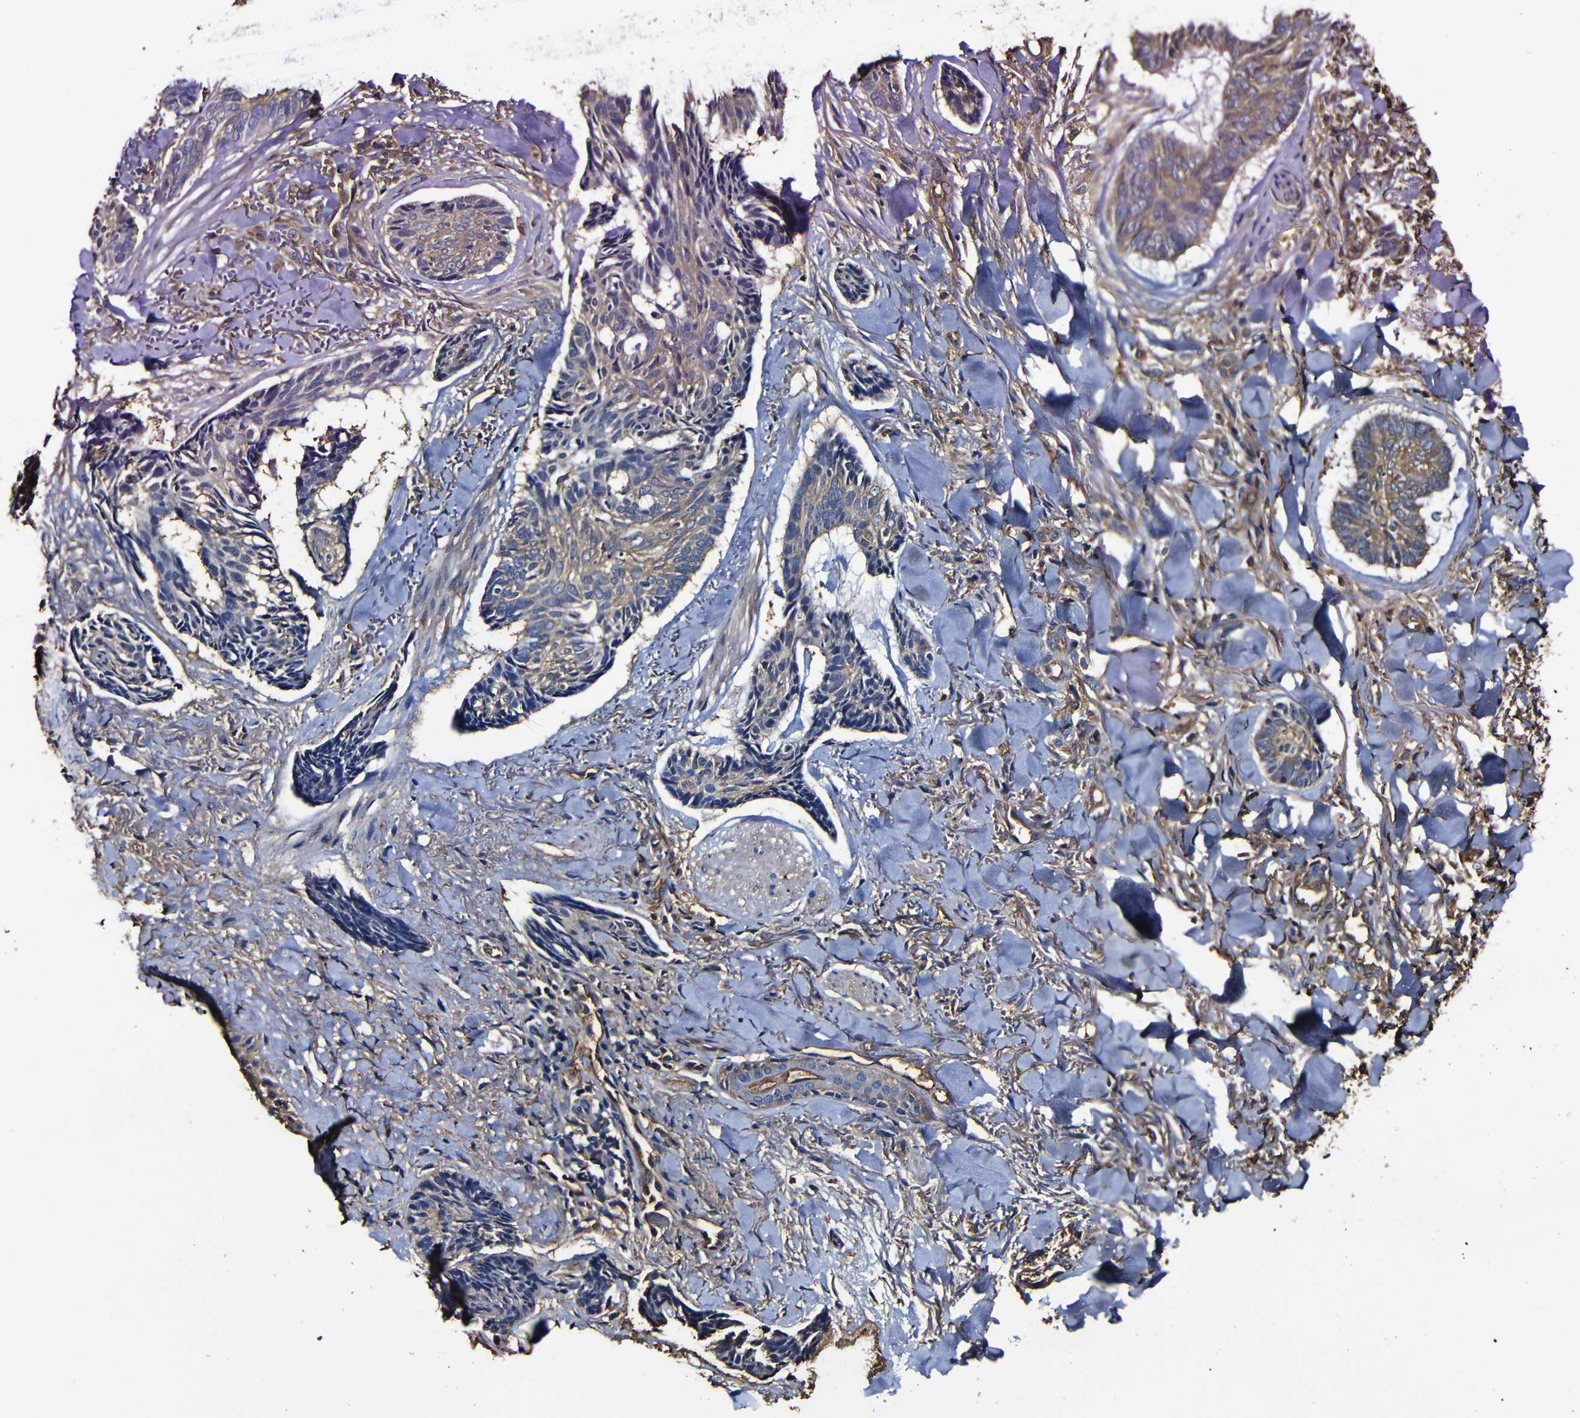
{"staining": {"intensity": "moderate", "quantity": ">75%", "location": "cytoplasmic/membranous"}, "tissue": "skin cancer", "cell_type": "Tumor cells", "image_type": "cancer", "snomed": [{"axis": "morphology", "description": "Basal cell carcinoma"}, {"axis": "topography", "description": "Skin"}], "caption": "A brown stain shows moderate cytoplasmic/membranous expression of a protein in human basal cell carcinoma (skin) tumor cells.", "gene": "MSN", "patient": {"sex": "male", "age": 43}}